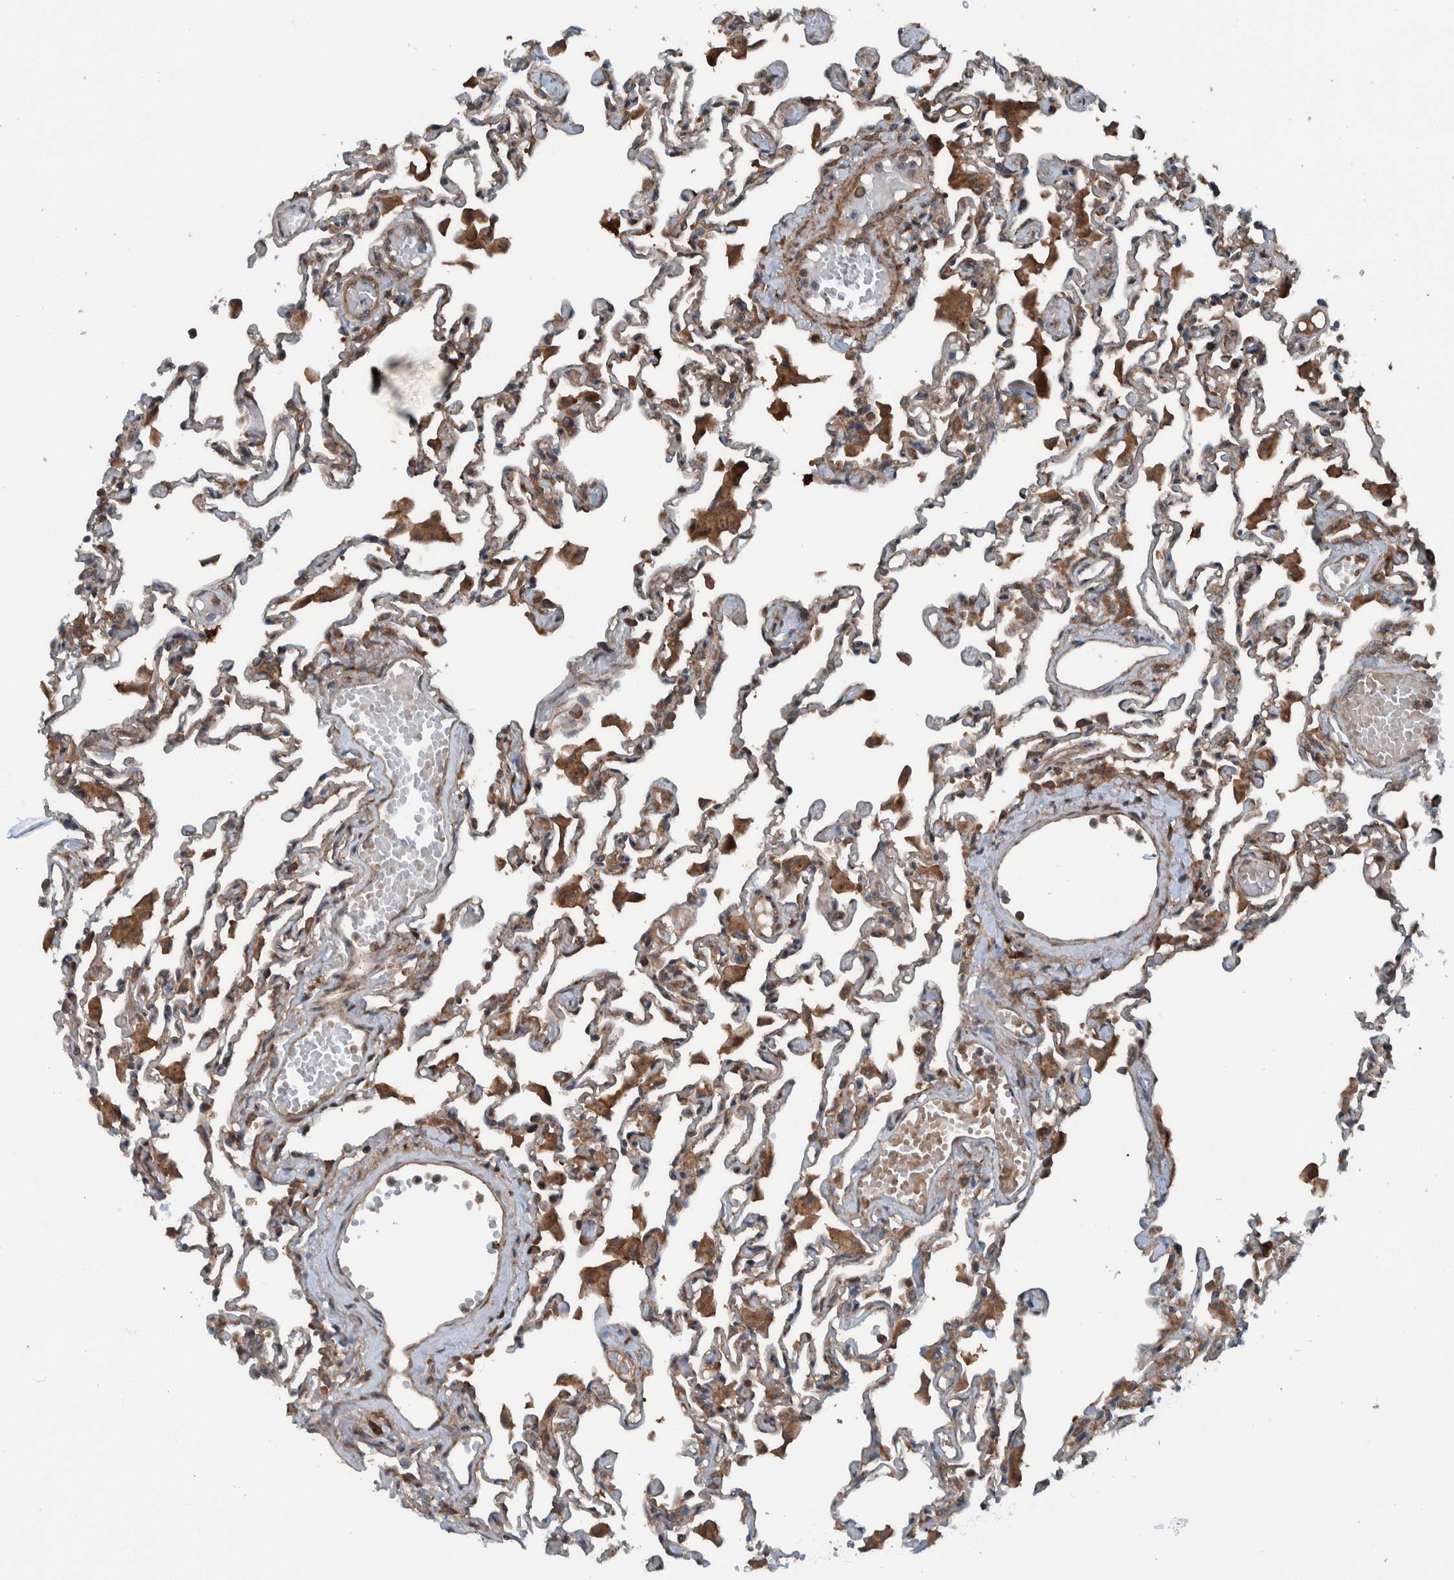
{"staining": {"intensity": "moderate", "quantity": ">75%", "location": "cytoplasmic/membranous"}, "tissue": "lung", "cell_type": "Alveolar cells", "image_type": "normal", "snomed": [{"axis": "morphology", "description": "Normal tissue, NOS"}, {"axis": "topography", "description": "Bronchus"}, {"axis": "topography", "description": "Lung"}], "caption": "The micrograph demonstrates immunohistochemical staining of unremarkable lung. There is moderate cytoplasmic/membranous staining is present in approximately >75% of alveolar cells. (DAB = brown stain, brightfield microscopy at high magnification).", "gene": "CUEDC1", "patient": {"sex": "female", "age": 49}}